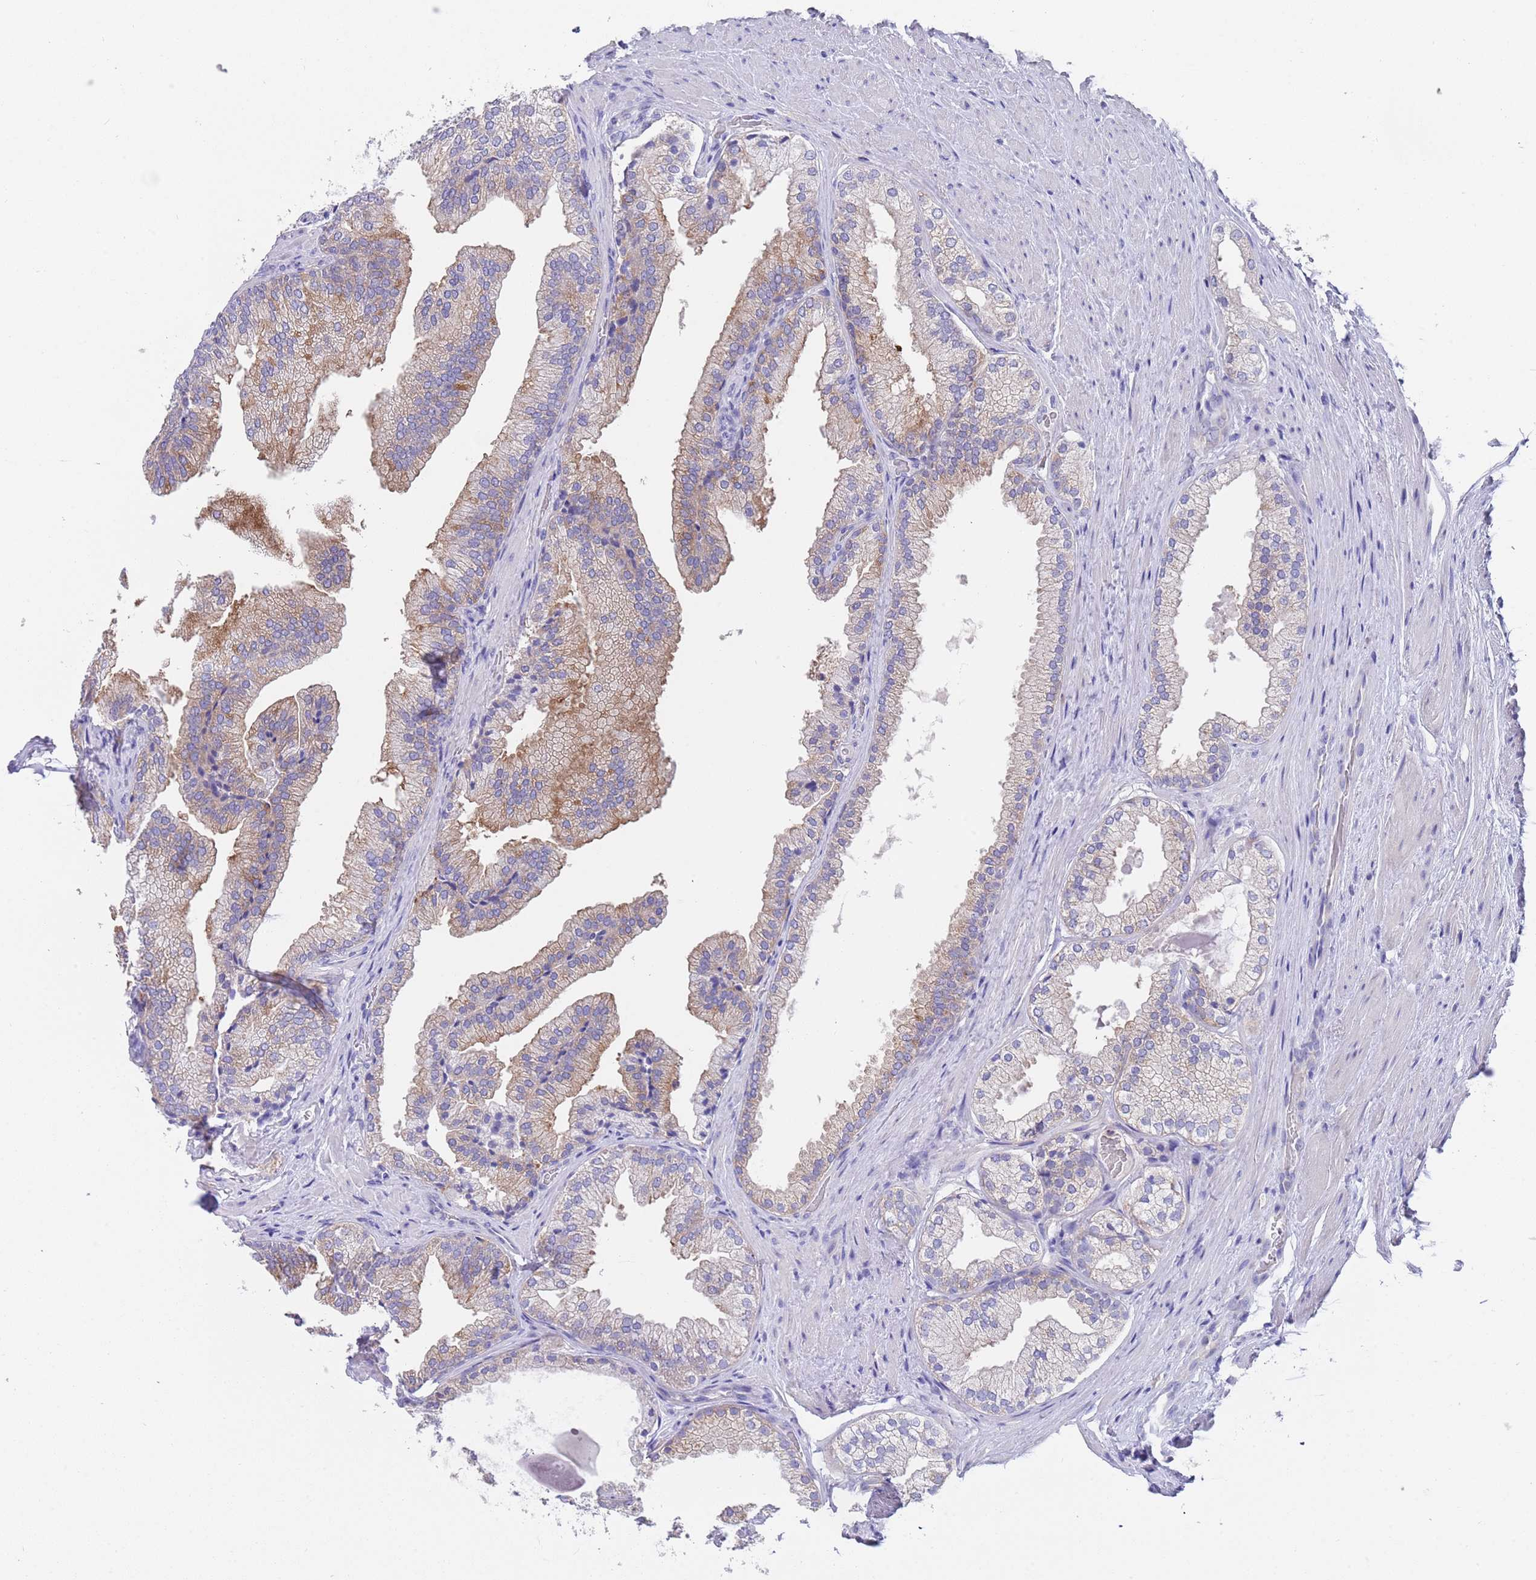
{"staining": {"intensity": "moderate", "quantity": "<25%", "location": "cytoplasmic/membranous"}, "tissue": "prostate", "cell_type": "Glandular cells", "image_type": "normal", "snomed": [{"axis": "morphology", "description": "Normal tissue, NOS"}, {"axis": "topography", "description": "Prostate"}], "caption": "Brown immunohistochemical staining in normal human prostate exhibits moderate cytoplasmic/membranous positivity in about <25% of glandular cells. (DAB (3,3'-diaminobenzidine) = brown stain, brightfield microscopy at high magnification).", "gene": "TYW1B", "patient": {"sex": "male", "age": 76}}